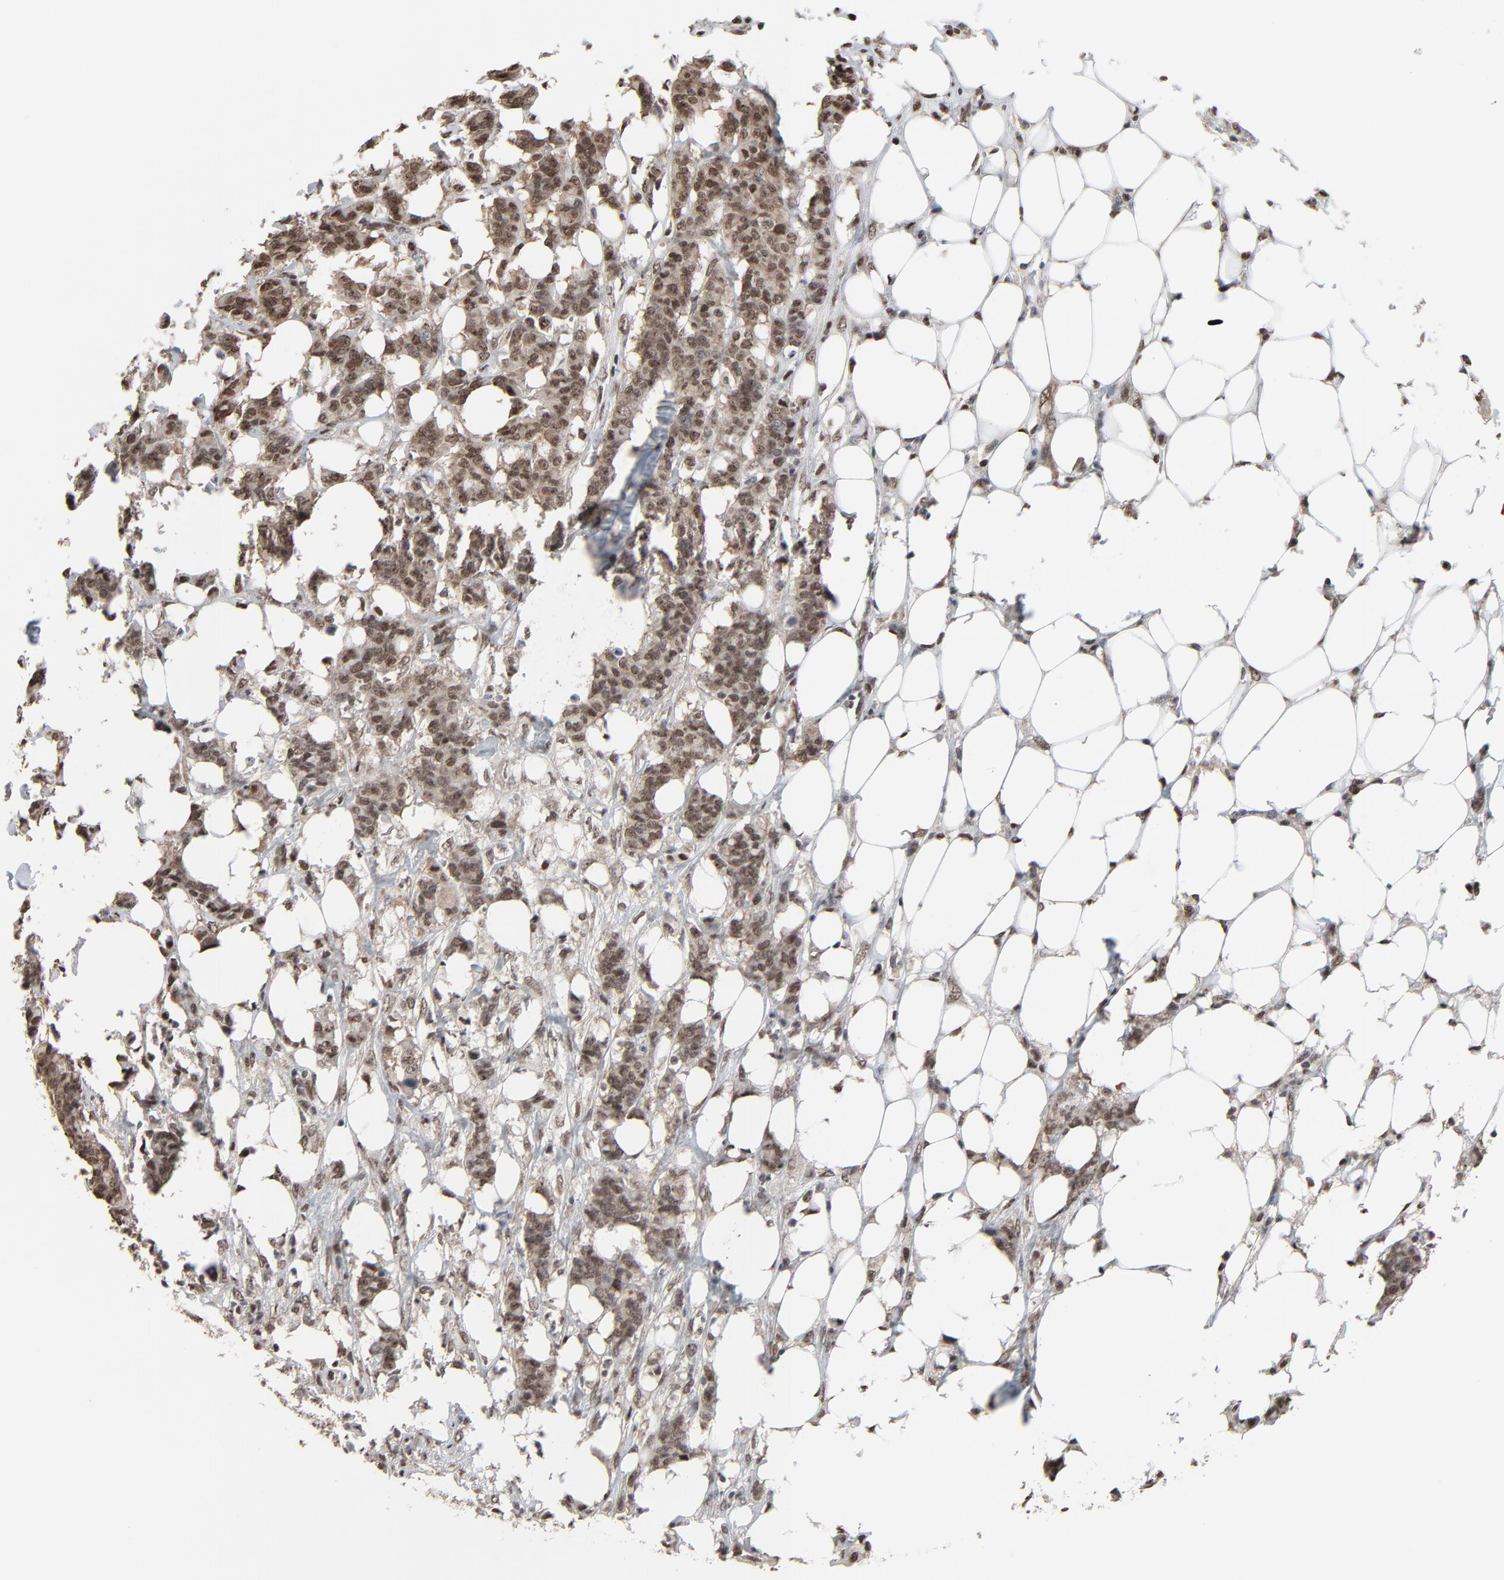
{"staining": {"intensity": "strong", "quantity": ">75%", "location": "cytoplasmic/membranous,nuclear"}, "tissue": "breast cancer", "cell_type": "Tumor cells", "image_type": "cancer", "snomed": [{"axis": "morphology", "description": "Duct carcinoma"}, {"axis": "topography", "description": "Breast"}], "caption": "This photomicrograph reveals breast cancer (invasive ductal carcinoma) stained with IHC to label a protein in brown. The cytoplasmic/membranous and nuclear of tumor cells show strong positivity for the protein. Nuclei are counter-stained blue.", "gene": "MEIS2", "patient": {"sex": "female", "age": 40}}